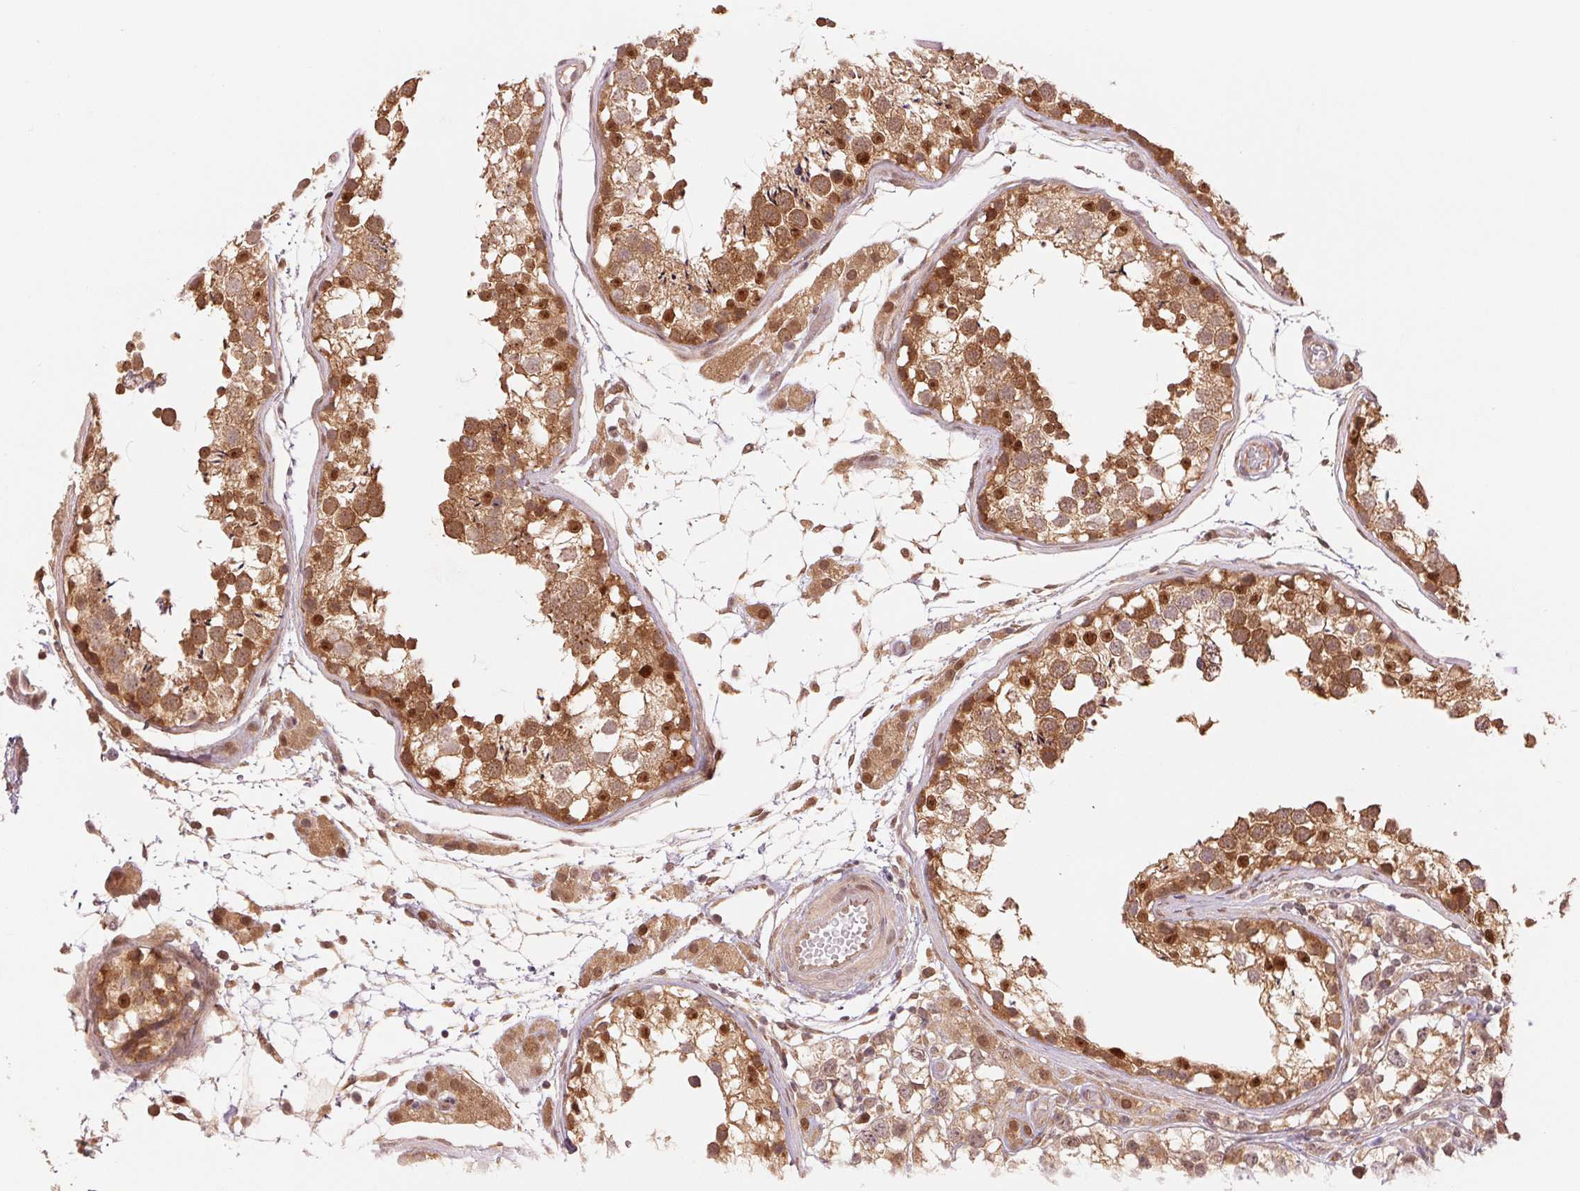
{"staining": {"intensity": "moderate", "quantity": ">75%", "location": "cytoplasmic/membranous,nuclear"}, "tissue": "testis", "cell_type": "Cells in seminiferous ducts", "image_type": "normal", "snomed": [{"axis": "morphology", "description": "Normal tissue, NOS"}, {"axis": "morphology", "description": "Seminoma, NOS"}, {"axis": "topography", "description": "Testis"}], "caption": "Cells in seminiferous ducts exhibit moderate cytoplasmic/membranous,nuclear expression in about >75% of cells in benign testis.", "gene": "ERI3", "patient": {"sex": "male", "age": 29}}